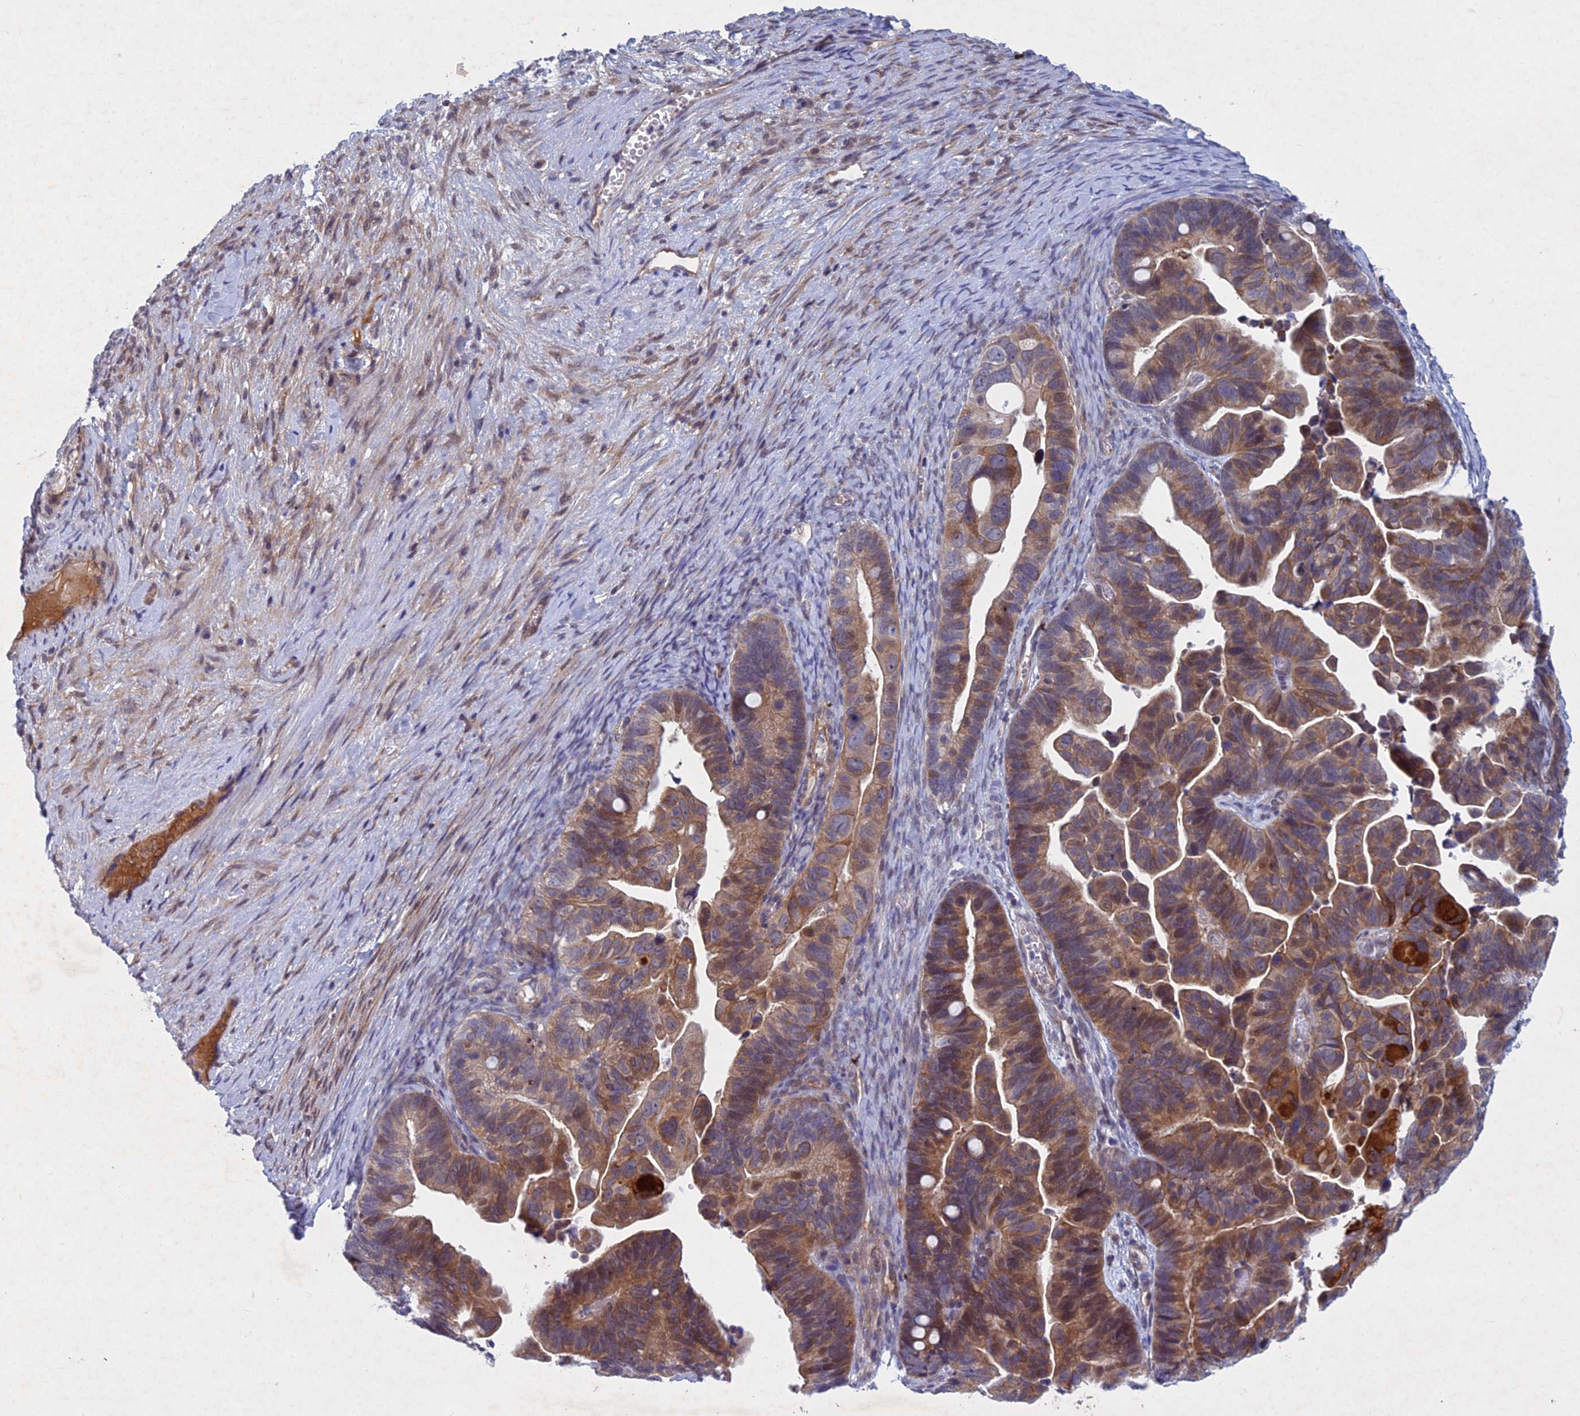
{"staining": {"intensity": "moderate", "quantity": ">75%", "location": "cytoplasmic/membranous"}, "tissue": "ovarian cancer", "cell_type": "Tumor cells", "image_type": "cancer", "snomed": [{"axis": "morphology", "description": "Cystadenocarcinoma, serous, NOS"}, {"axis": "topography", "description": "Ovary"}], "caption": "Ovarian serous cystadenocarcinoma stained with a brown dye displays moderate cytoplasmic/membranous positive positivity in approximately >75% of tumor cells.", "gene": "PTHLH", "patient": {"sex": "female", "age": 56}}